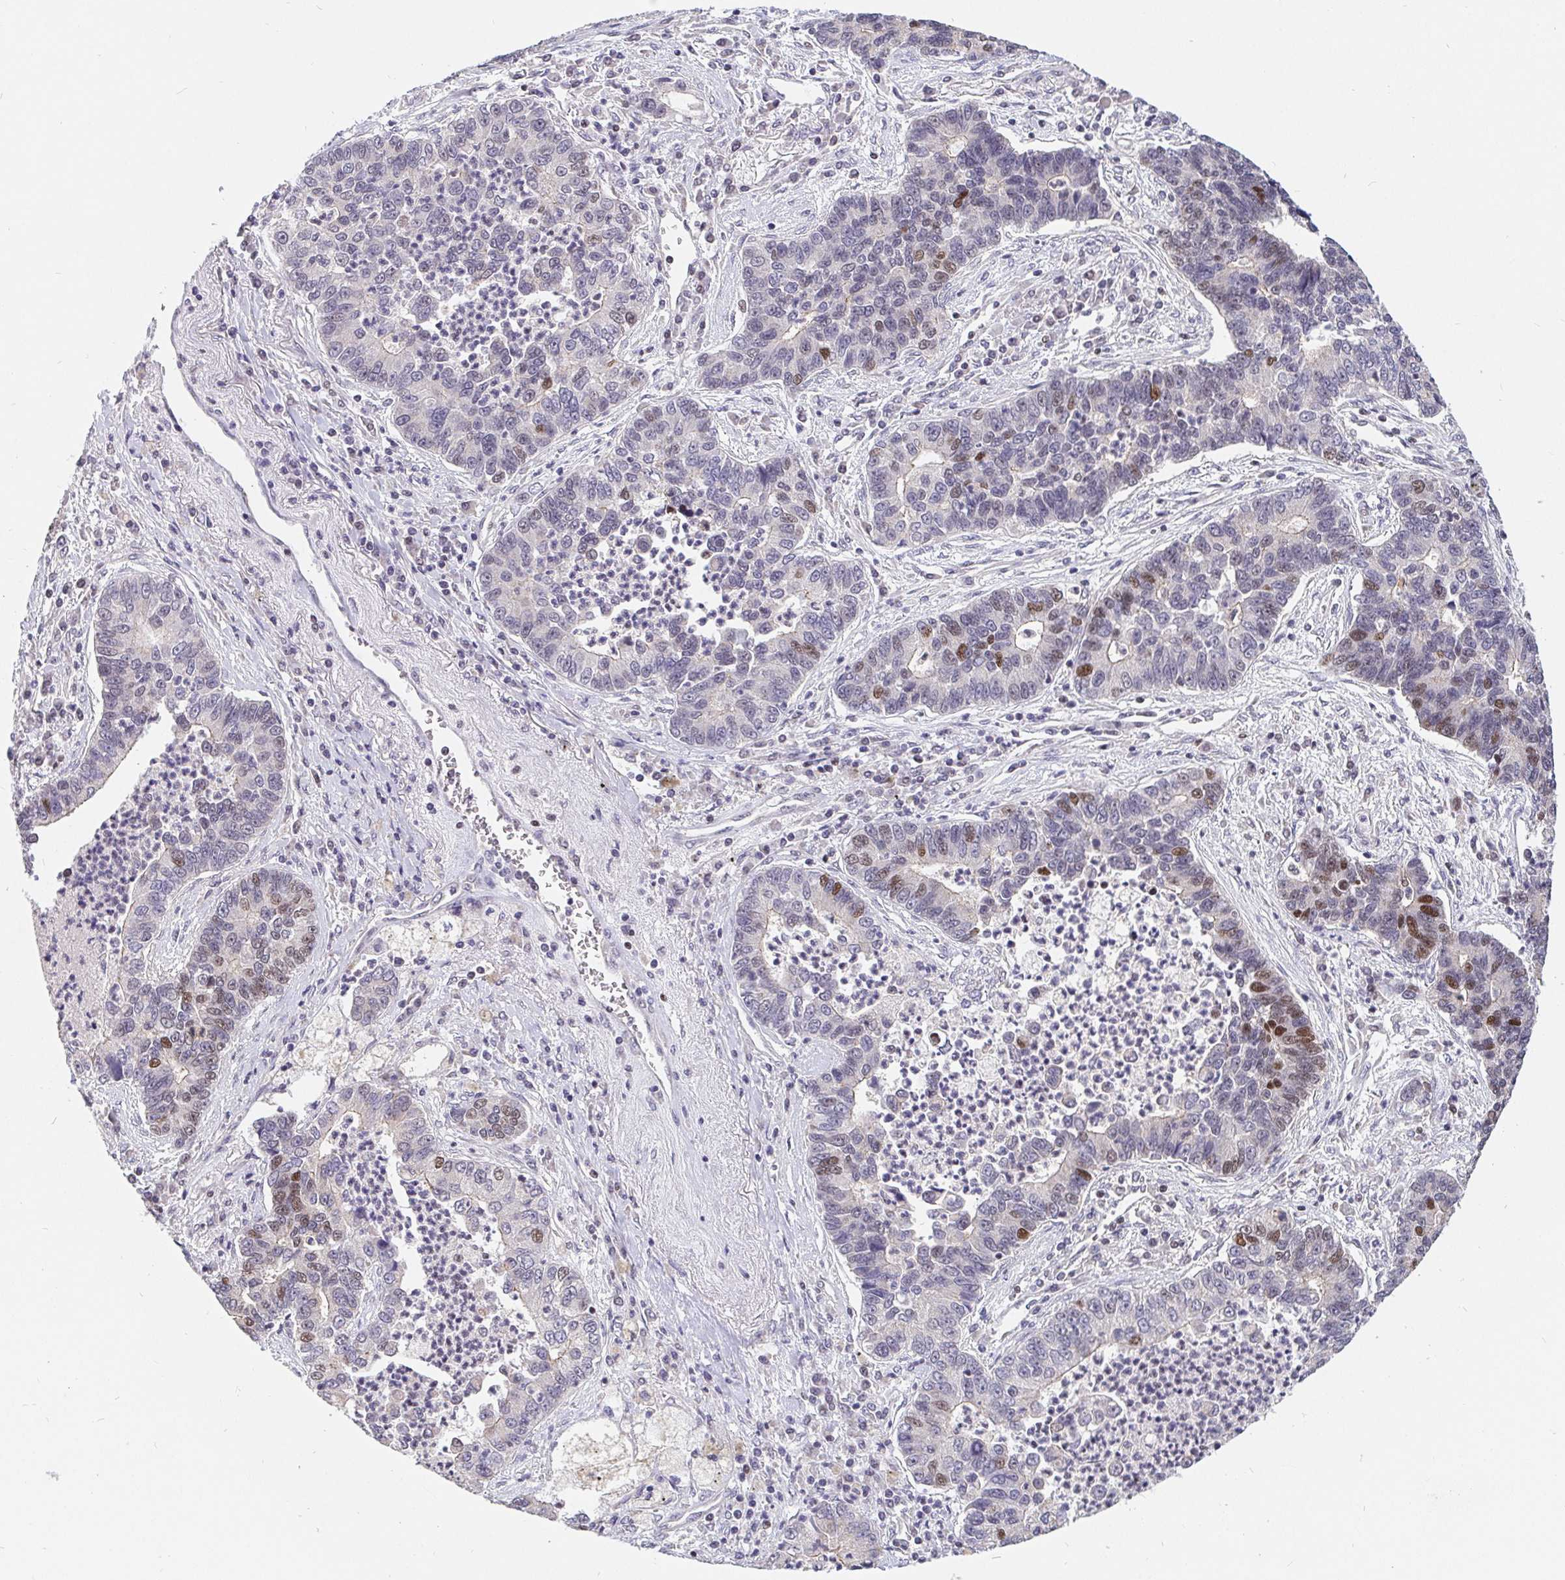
{"staining": {"intensity": "moderate", "quantity": "<25%", "location": "nuclear"}, "tissue": "lung cancer", "cell_type": "Tumor cells", "image_type": "cancer", "snomed": [{"axis": "morphology", "description": "Adenocarcinoma, NOS"}, {"axis": "topography", "description": "Lung"}], "caption": "Immunohistochemical staining of lung cancer (adenocarcinoma) demonstrates low levels of moderate nuclear expression in about <25% of tumor cells.", "gene": "POU2F1", "patient": {"sex": "female", "age": 57}}